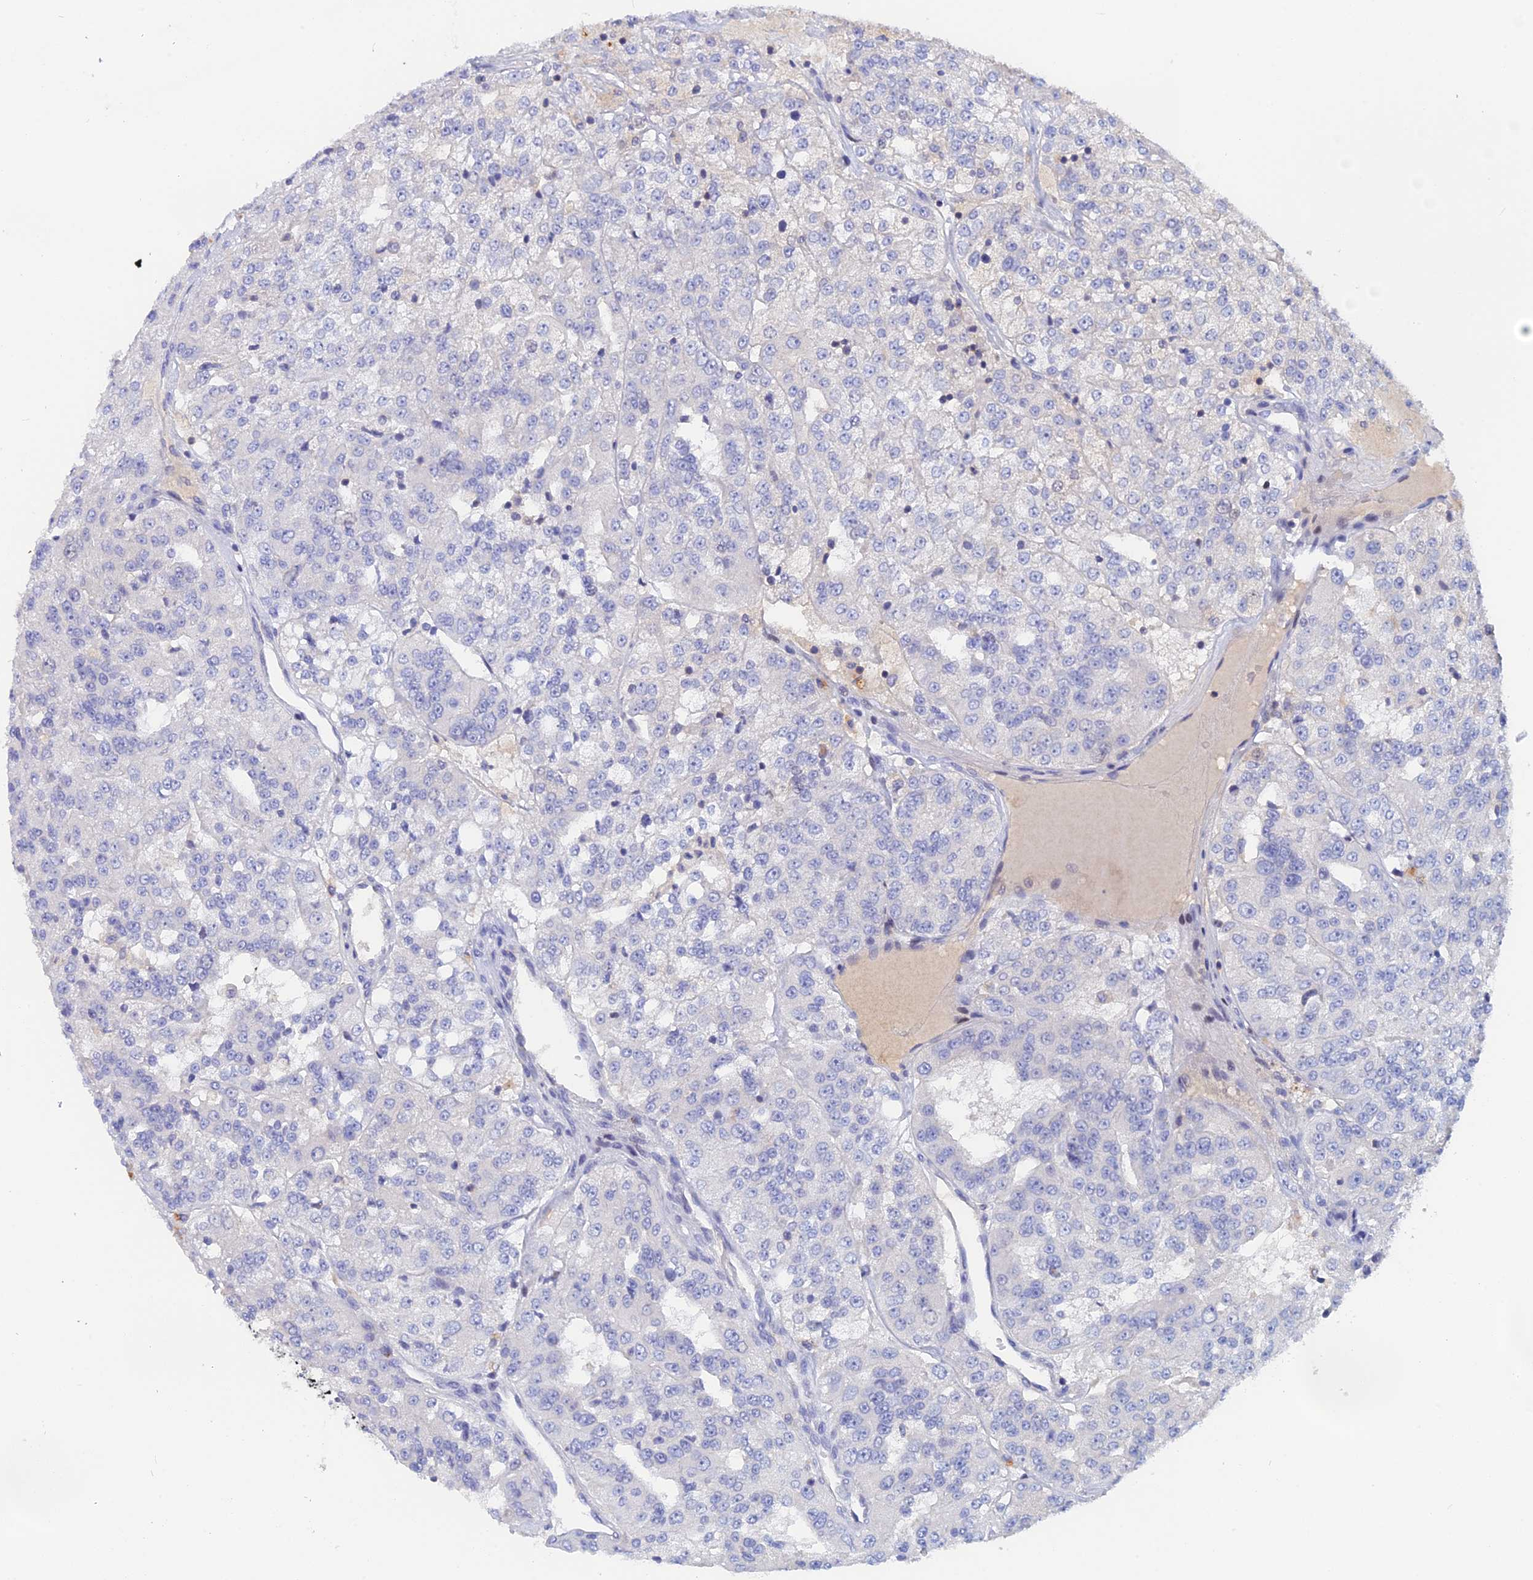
{"staining": {"intensity": "negative", "quantity": "none", "location": "none"}, "tissue": "renal cancer", "cell_type": "Tumor cells", "image_type": "cancer", "snomed": [{"axis": "morphology", "description": "Adenocarcinoma, NOS"}, {"axis": "topography", "description": "Kidney"}], "caption": "High power microscopy image of an immunohistochemistry image of renal cancer, revealing no significant positivity in tumor cells. (Brightfield microscopy of DAB IHC at high magnification).", "gene": "ACP7", "patient": {"sex": "female", "age": 63}}